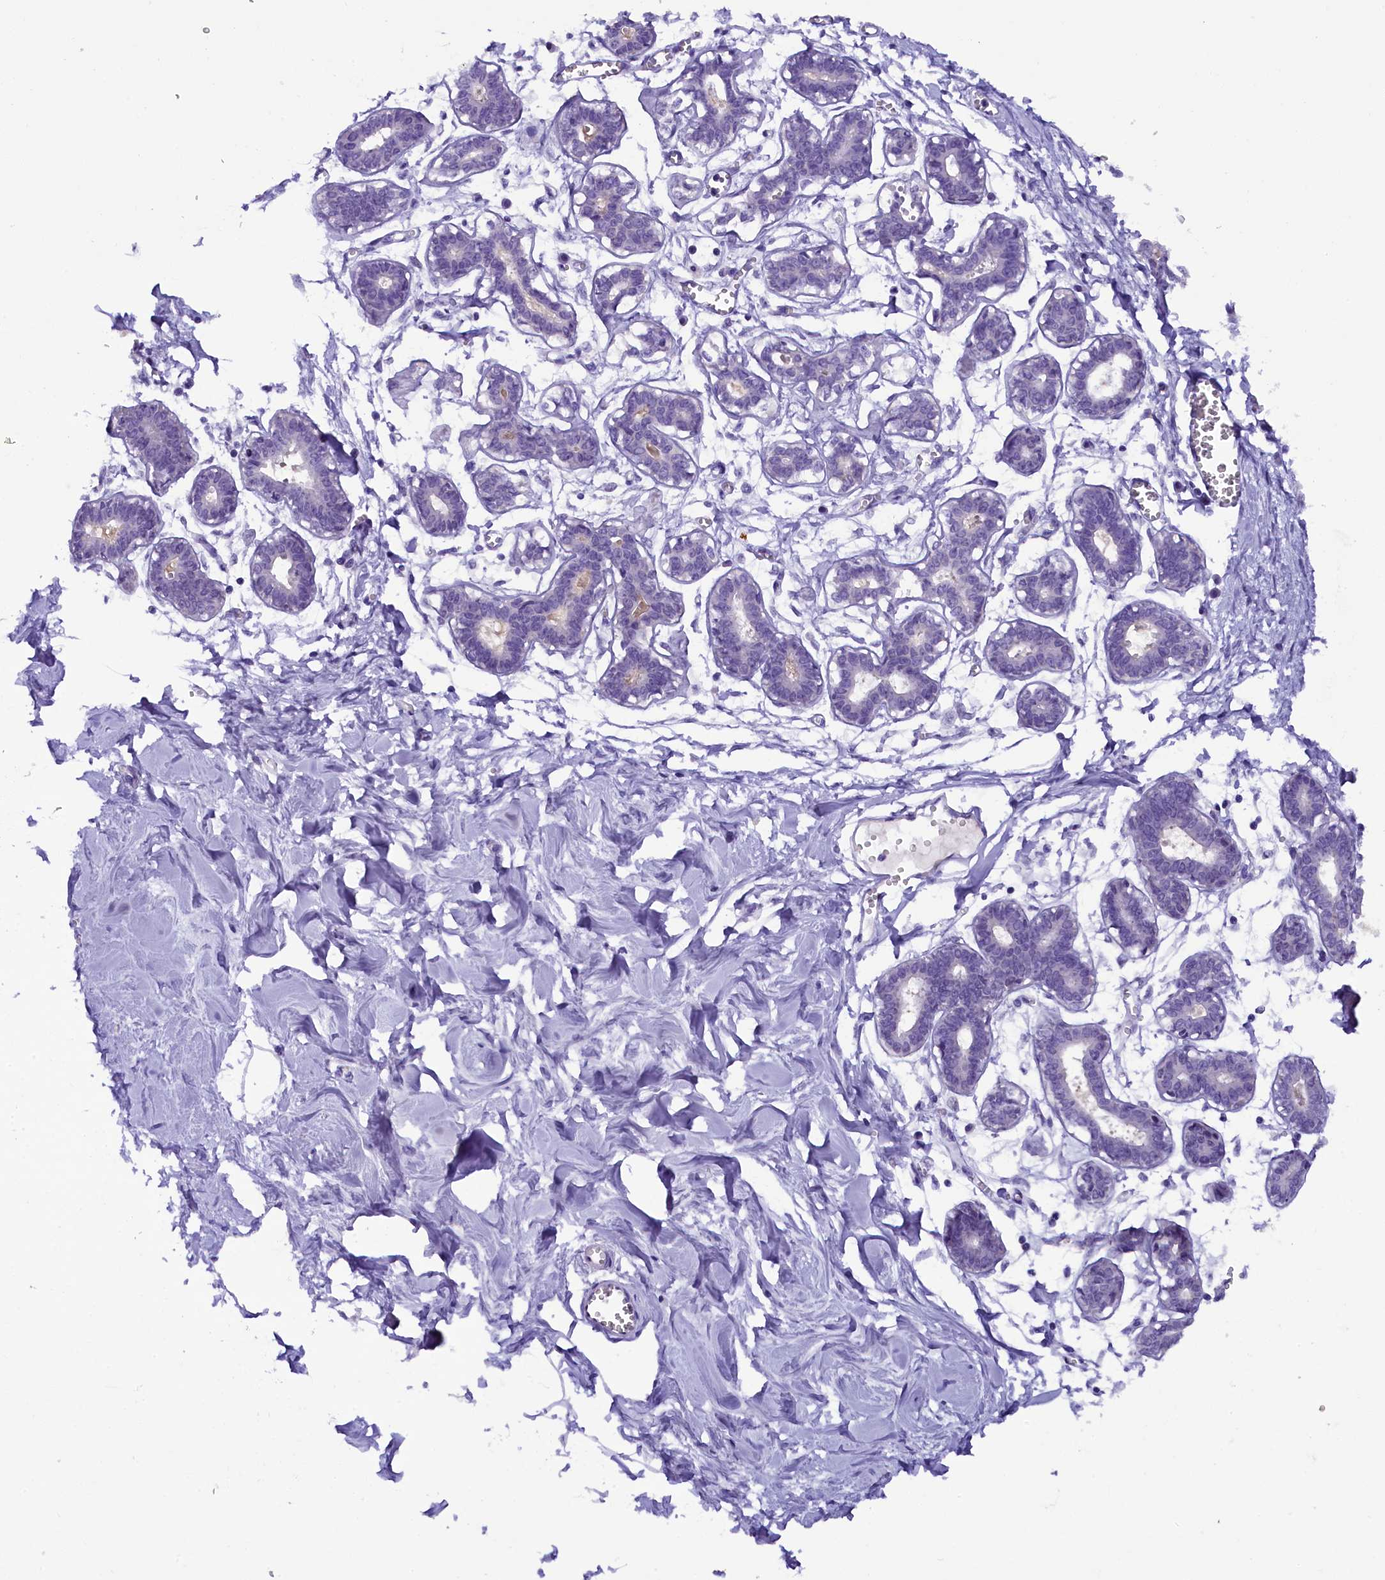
{"staining": {"intensity": "negative", "quantity": "none", "location": "none"}, "tissue": "breast", "cell_type": "Adipocytes", "image_type": "normal", "snomed": [{"axis": "morphology", "description": "Normal tissue, NOS"}, {"axis": "topography", "description": "Breast"}], "caption": "Immunohistochemical staining of benign breast reveals no significant positivity in adipocytes.", "gene": "IQCN", "patient": {"sex": "female", "age": 27}}